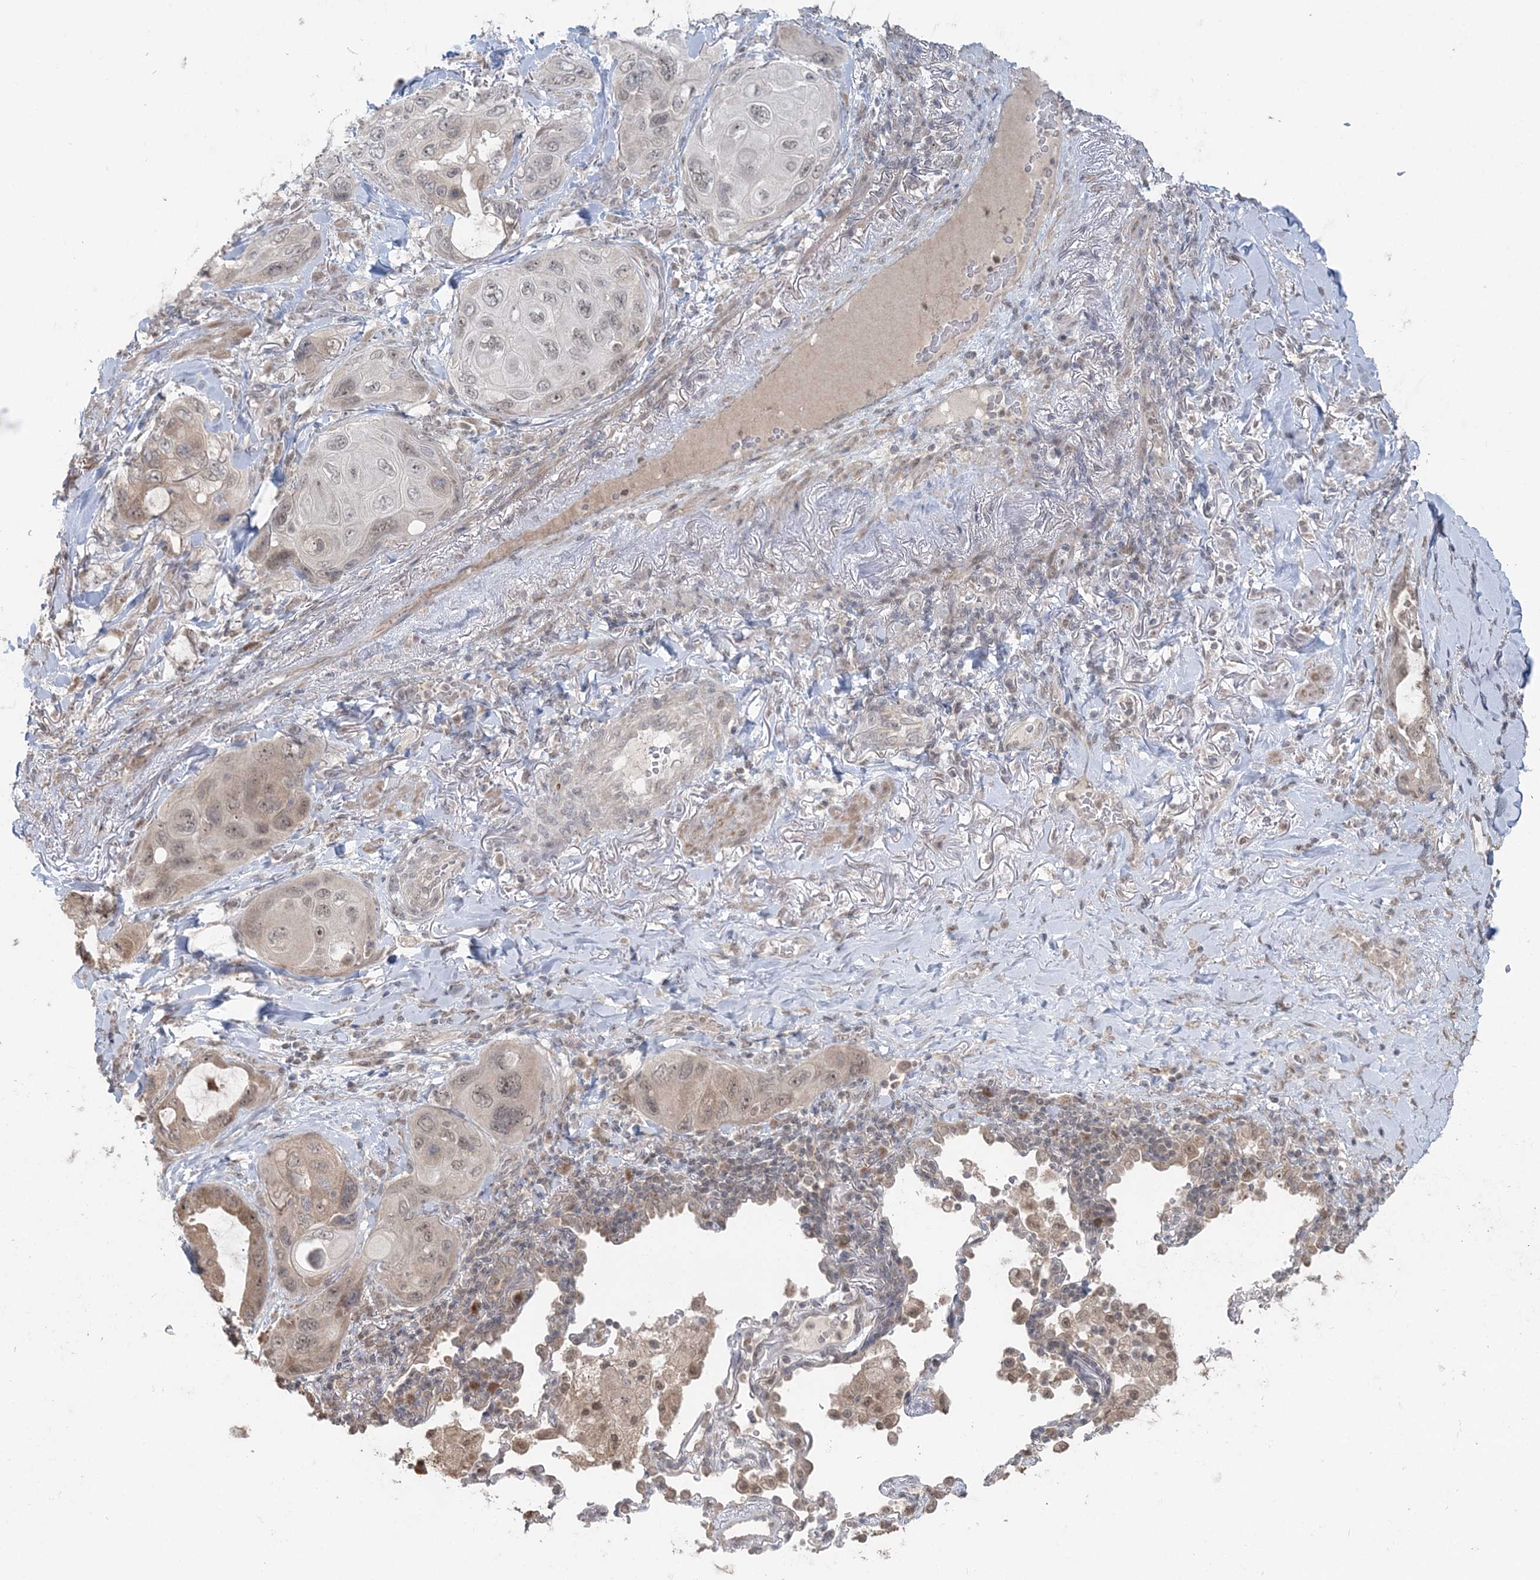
{"staining": {"intensity": "moderate", "quantity": "25%-75%", "location": "nuclear"}, "tissue": "lung cancer", "cell_type": "Tumor cells", "image_type": "cancer", "snomed": [{"axis": "morphology", "description": "Squamous cell carcinoma, NOS"}, {"axis": "topography", "description": "Lung"}], "caption": "Lung squamous cell carcinoma tissue shows moderate nuclear positivity in about 25%-75% of tumor cells (Stains: DAB in brown, nuclei in blue, Microscopy: brightfield microscopy at high magnification).", "gene": "SLU7", "patient": {"sex": "female", "age": 73}}